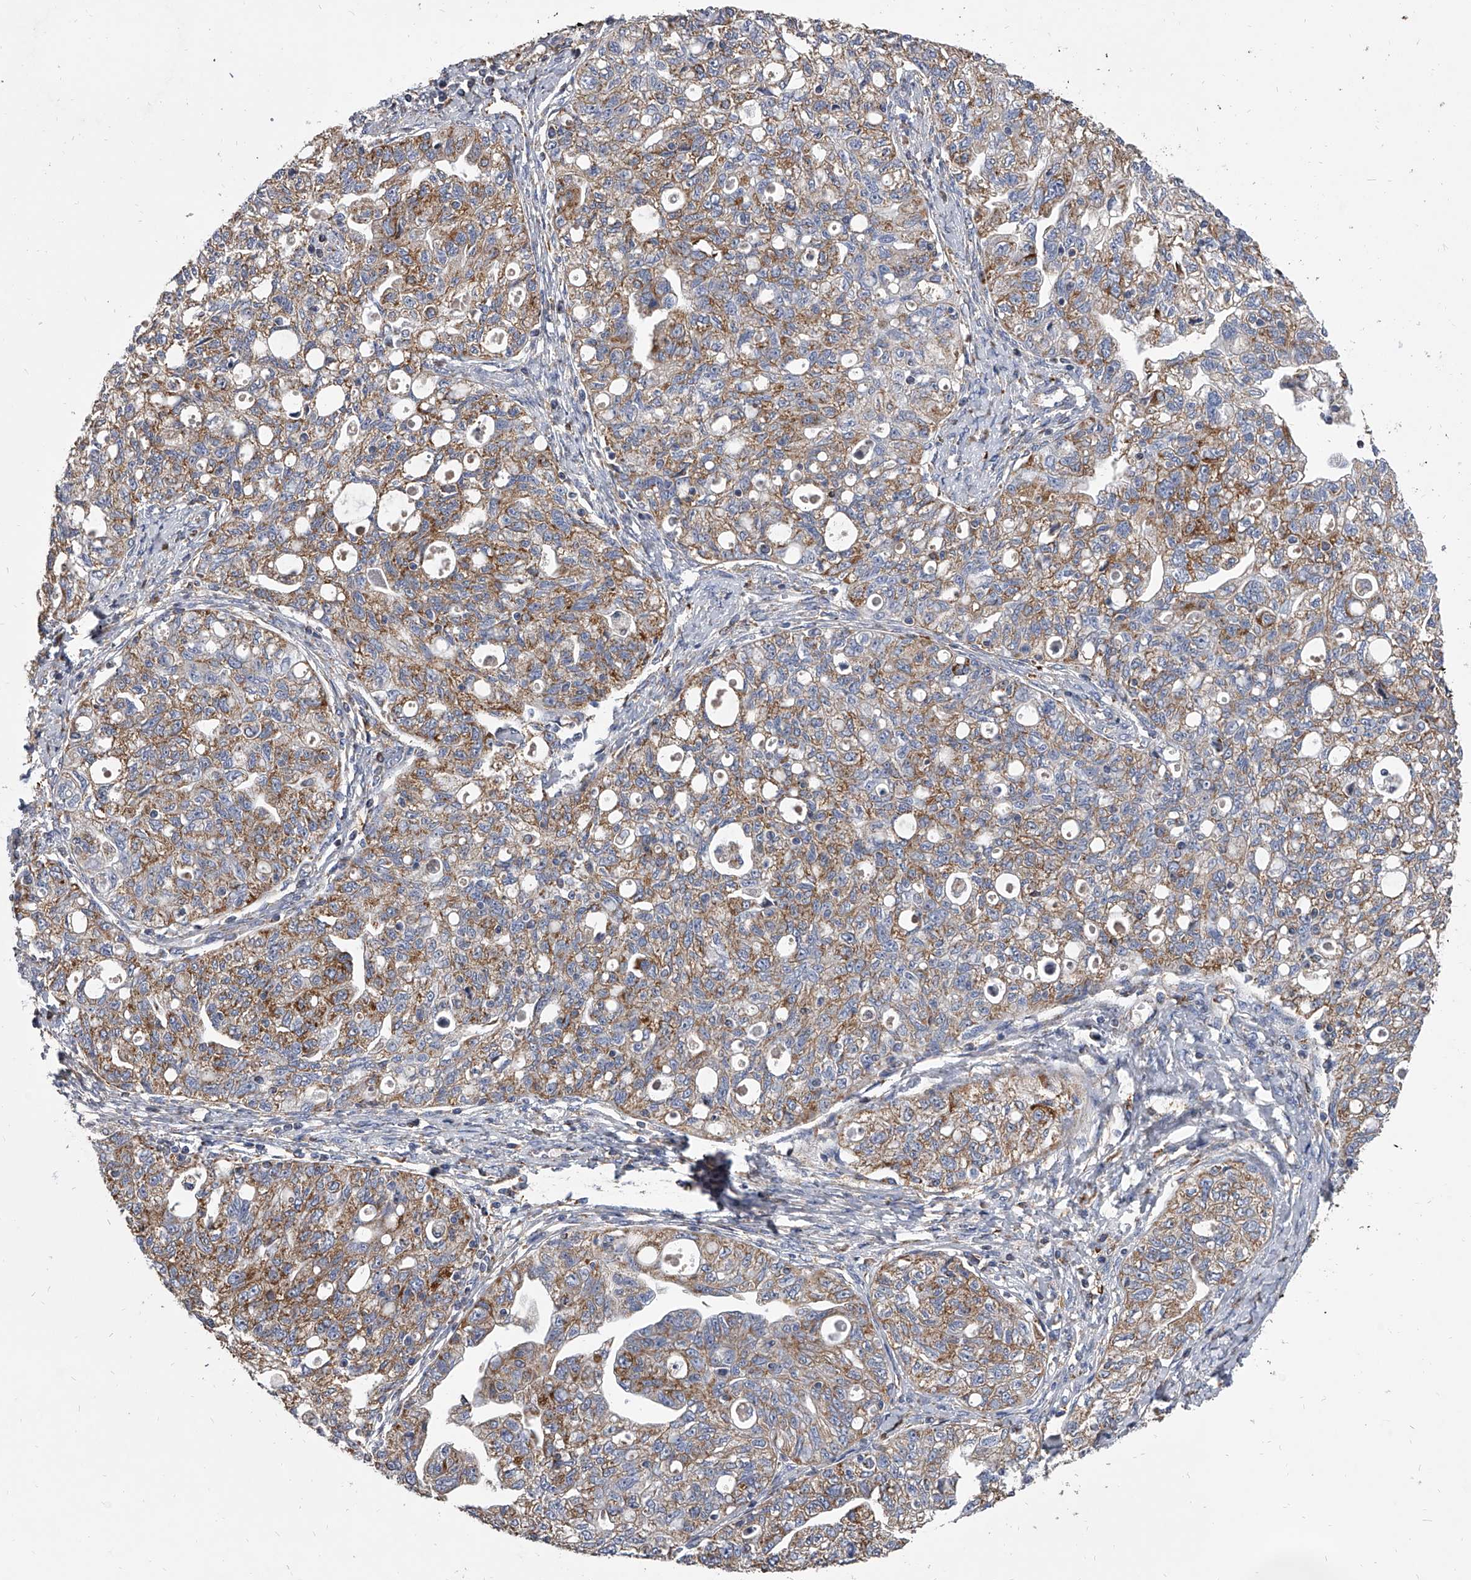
{"staining": {"intensity": "moderate", "quantity": ">75%", "location": "cytoplasmic/membranous"}, "tissue": "ovarian cancer", "cell_type": "Tumor cells", "image_type": "cancer", "snomed": [{"axis": "morphology", "description": "Carcinoma, NOS"}, {"axis": "morphology", "description": "Cystadenocarcinoma, serous, NOS"}, {"axis": "topography", "description": "Ovary"}], "caption": "A micrograph of ovarian cancer (serous cystadenocarcinoma) stained for a protein shows moderate cytoplasmic/membranous brown staining in tumor cells.", "gene": "MRPL28", "patient": {"sex": "female", "age": 69}}